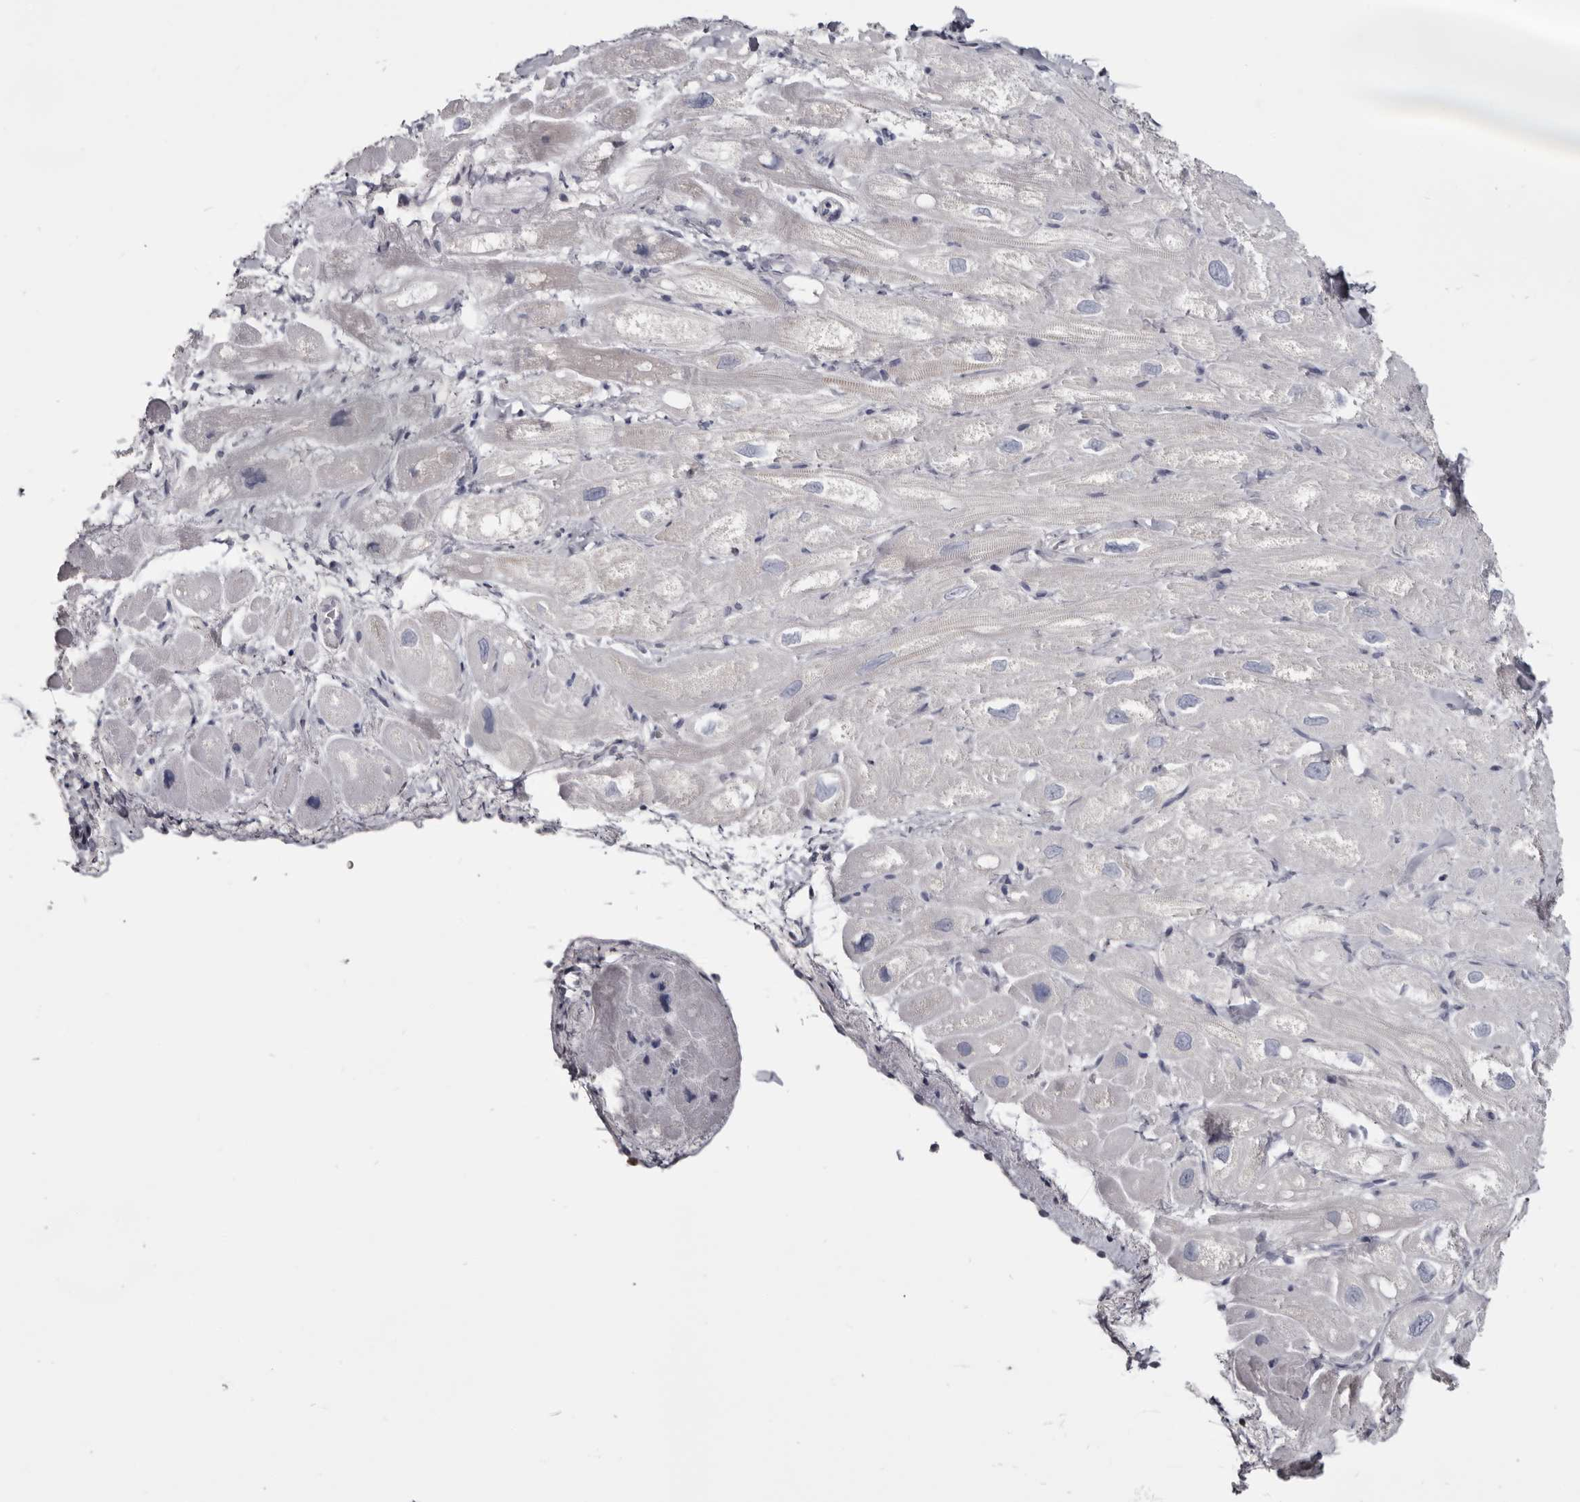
{"staining": {"intensity": "negative", "quantity": "none", "location": "none"}, "tissue": "heart muscle", "cell_type": "Cardiomyocytes", "image_type": "normal", "snomed": [{"axis": "morphology", "description": "Normal tissue, NOS"}, {"axis": "topography", "description": "Heart"}], "caption": "This photomicrograph is of normal heart muscle stained with IHC to label a protein in brown with the nuclei are counter-stained blue. There is no expression in cardiomyocytes.", "gene": "CGN", "patient": {"sex": "male", "age": 49}}